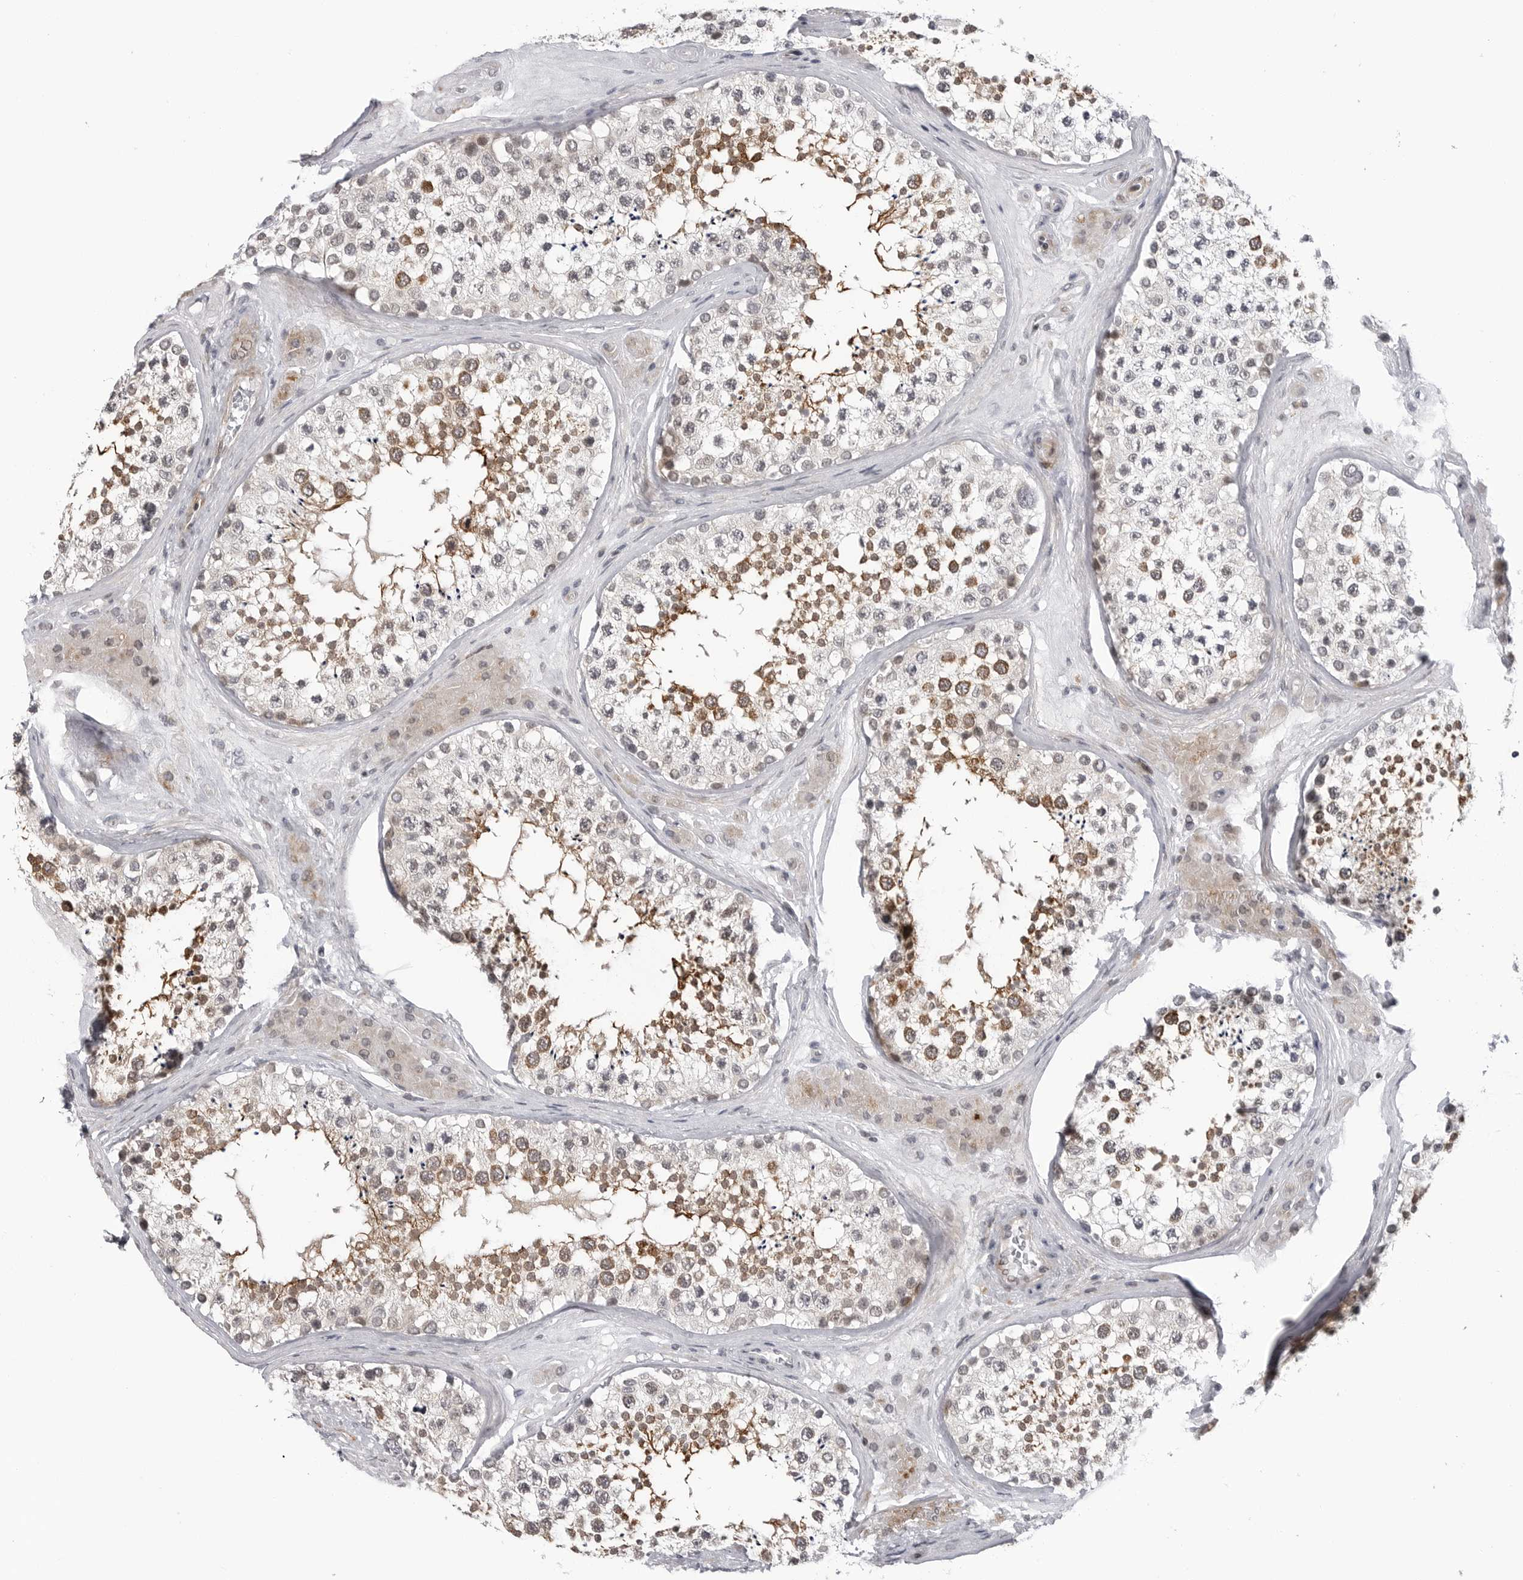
{"staining": {"intensity": "moderate", "quantity": "25%-75%", "location": "cytoplasmic/membranous"}, "tissue": "testis", "cell_type": "Cells in seminiferous ducts", "image_type": "normal", "snomed": [{"axis": "morphology", "description": "Normal tissue, NOS"}, {"axis": "topography", "description": "Testis"}], "caption": "Immunohistochemical staining of unremarkable human testis demonstrates 25%-75% levels of moderate cytoplasmic/membranous protein expression in about 25%-75% of cells in seminiferous ducts.", "gene": "ADAMTS5", "patient": {"sex": "male", "age": 46}}